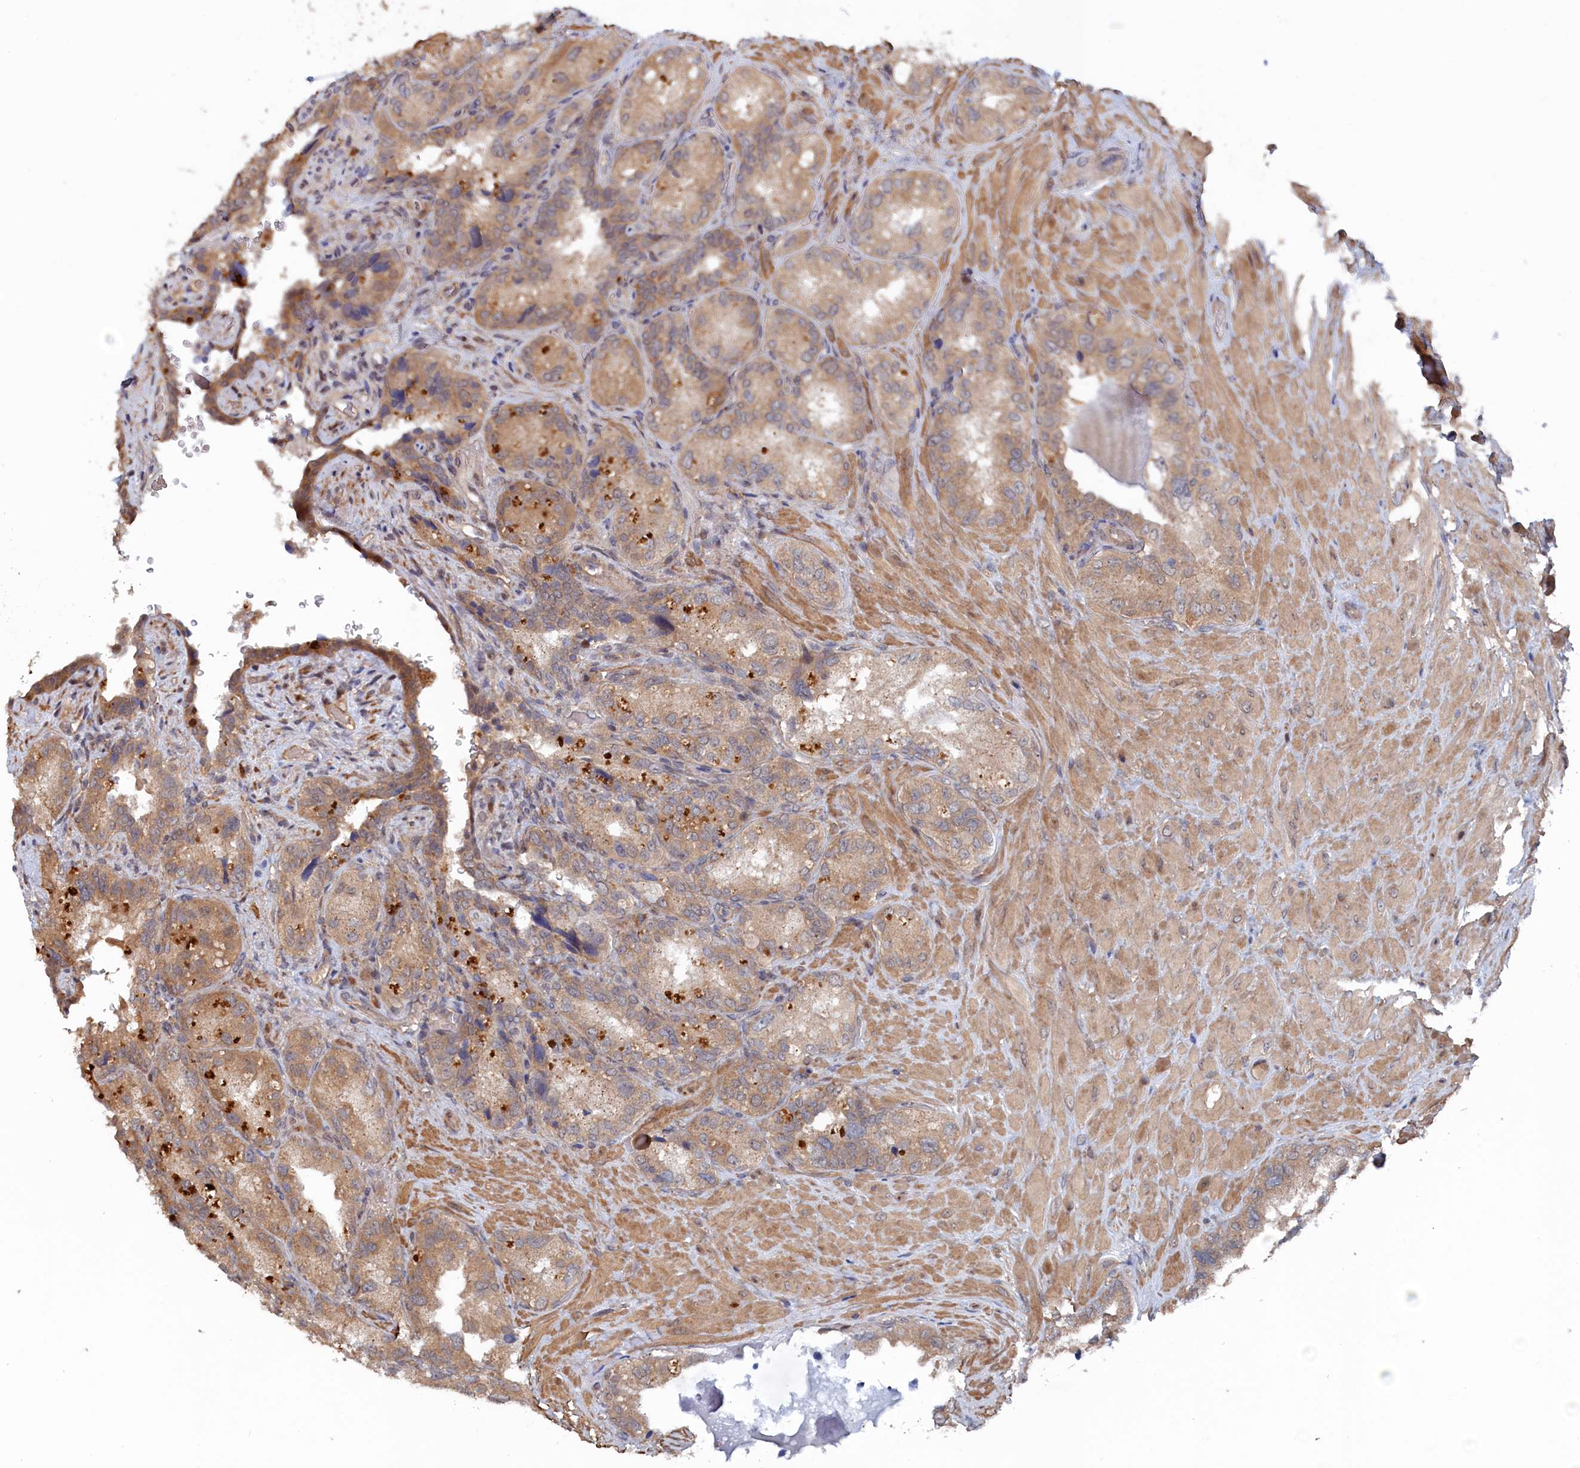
{"staining": {"intensity": "weak", "quantity": "25%-75%", "location": "cytoplasmic/membranous"}, "tissue": "seminal vesicle", "cell_type": "Glandular cells", "image_type": "normal", "snomed": [{"axis": "morphology", "description": "Normal tissue, NOS"}, {"axis": "topography", "description": "Seminal veicle"}, {"axis": "topography", "description": "Peripheral nerve tissue"}], "caption": "This image demonstrates benign seminal vesicle stained with IHC to label a protein in brown. The cytoplasmic/membranous of glandular cells show weak positivity for the protein. Nuclei are counter-stained blue.", "gene": "ELOVL6", "patient": {"sex": "male", "age": 67}}